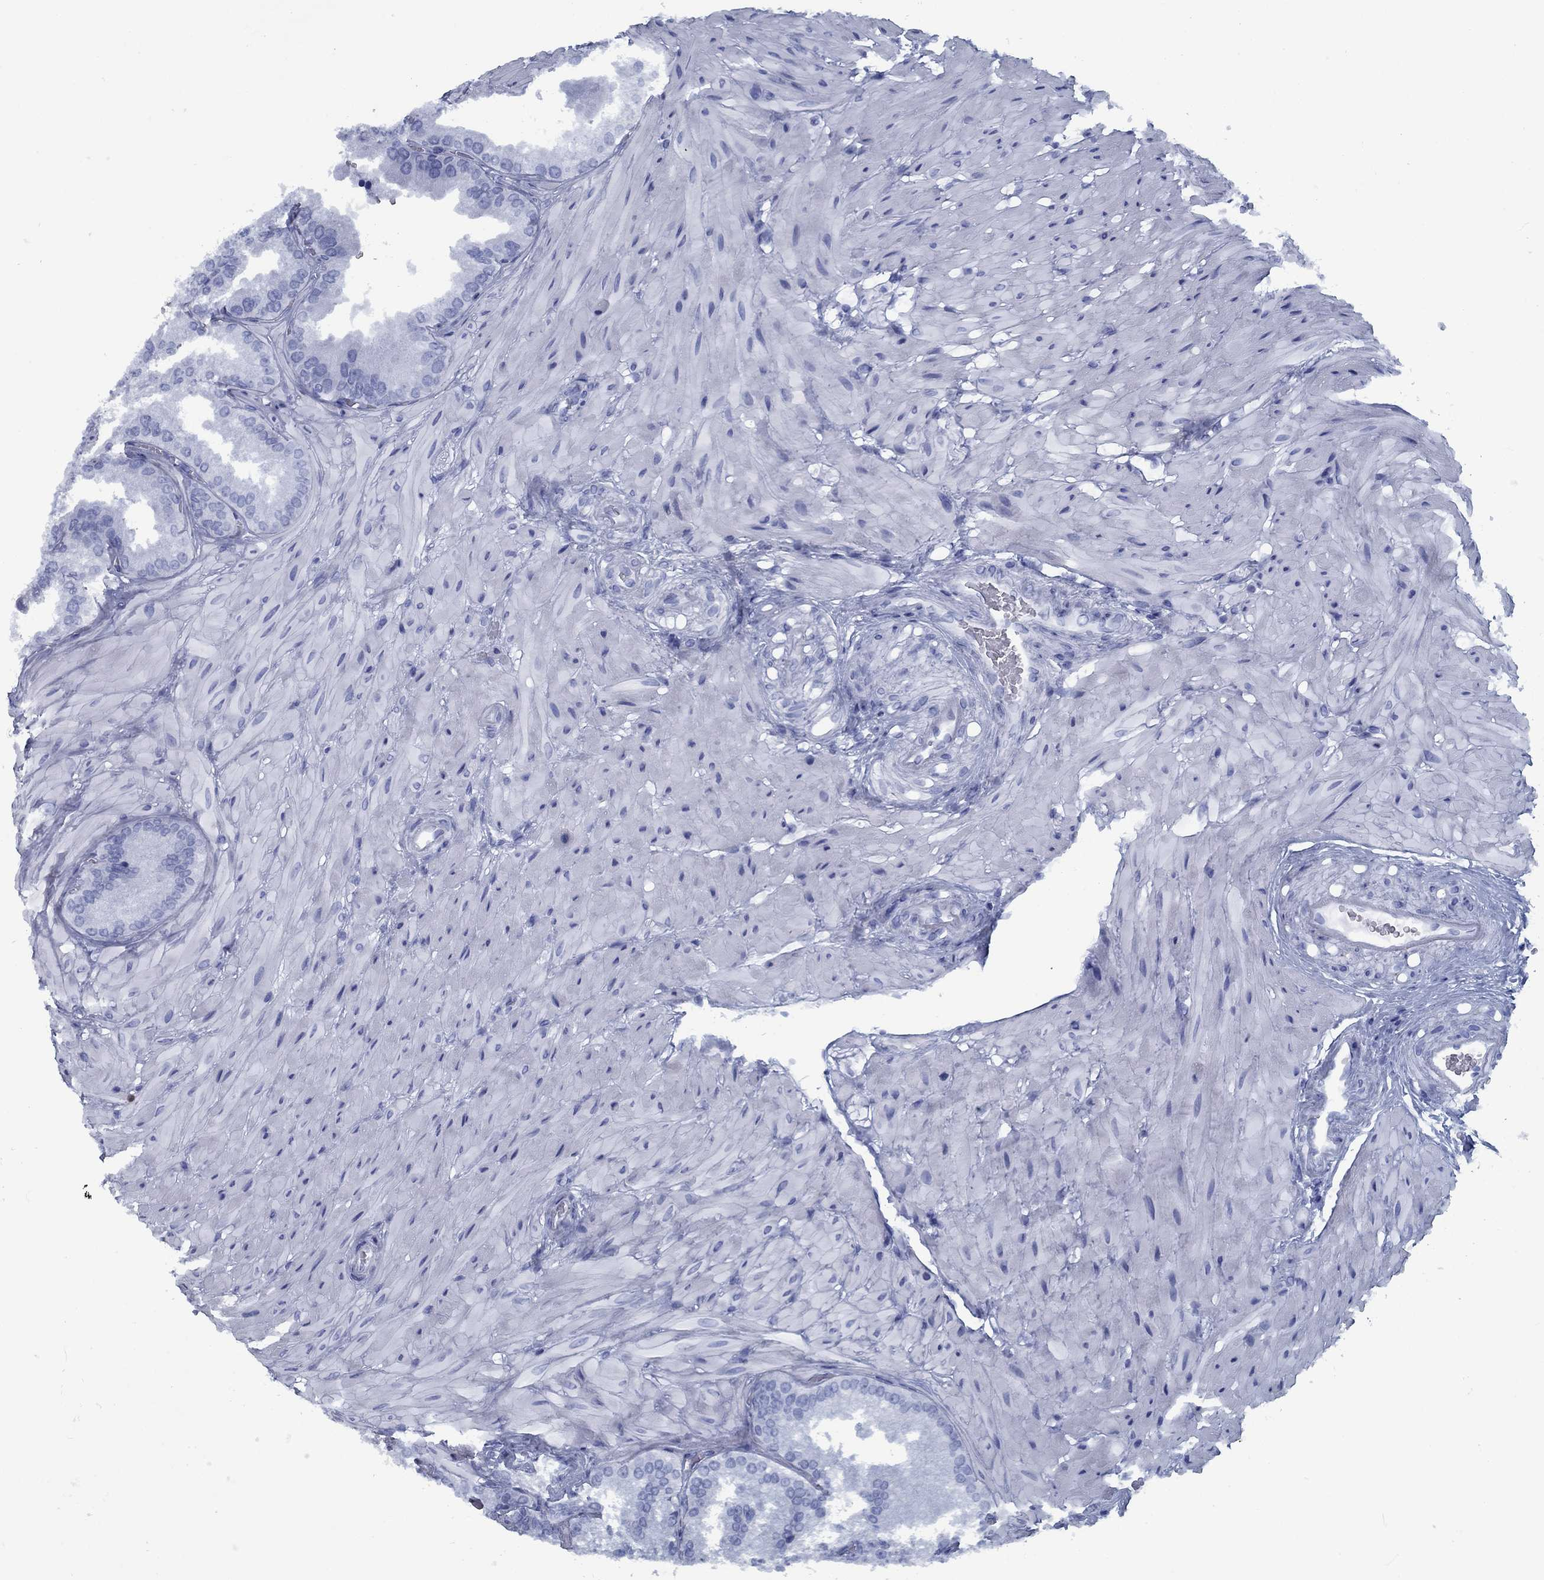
{"staining": {"intensity": "negative", "quantity": "none", "location": "none"}, "tissue": "seminal vesicle", "cell_type": "Glandular cells", "image_type": "normal", "snomed": [{"axis": "morphology", "description": "Normal tissue, NOS"}, {"axis": "topography", "description": "Seminal veicle"}], "caption": "Immunohistochemistry (IHC) of normal human seminal vesicle displays no staining in glandular cells.", "gene": "PNMA8A", "patient": {"sex": "male", "age": 37}}